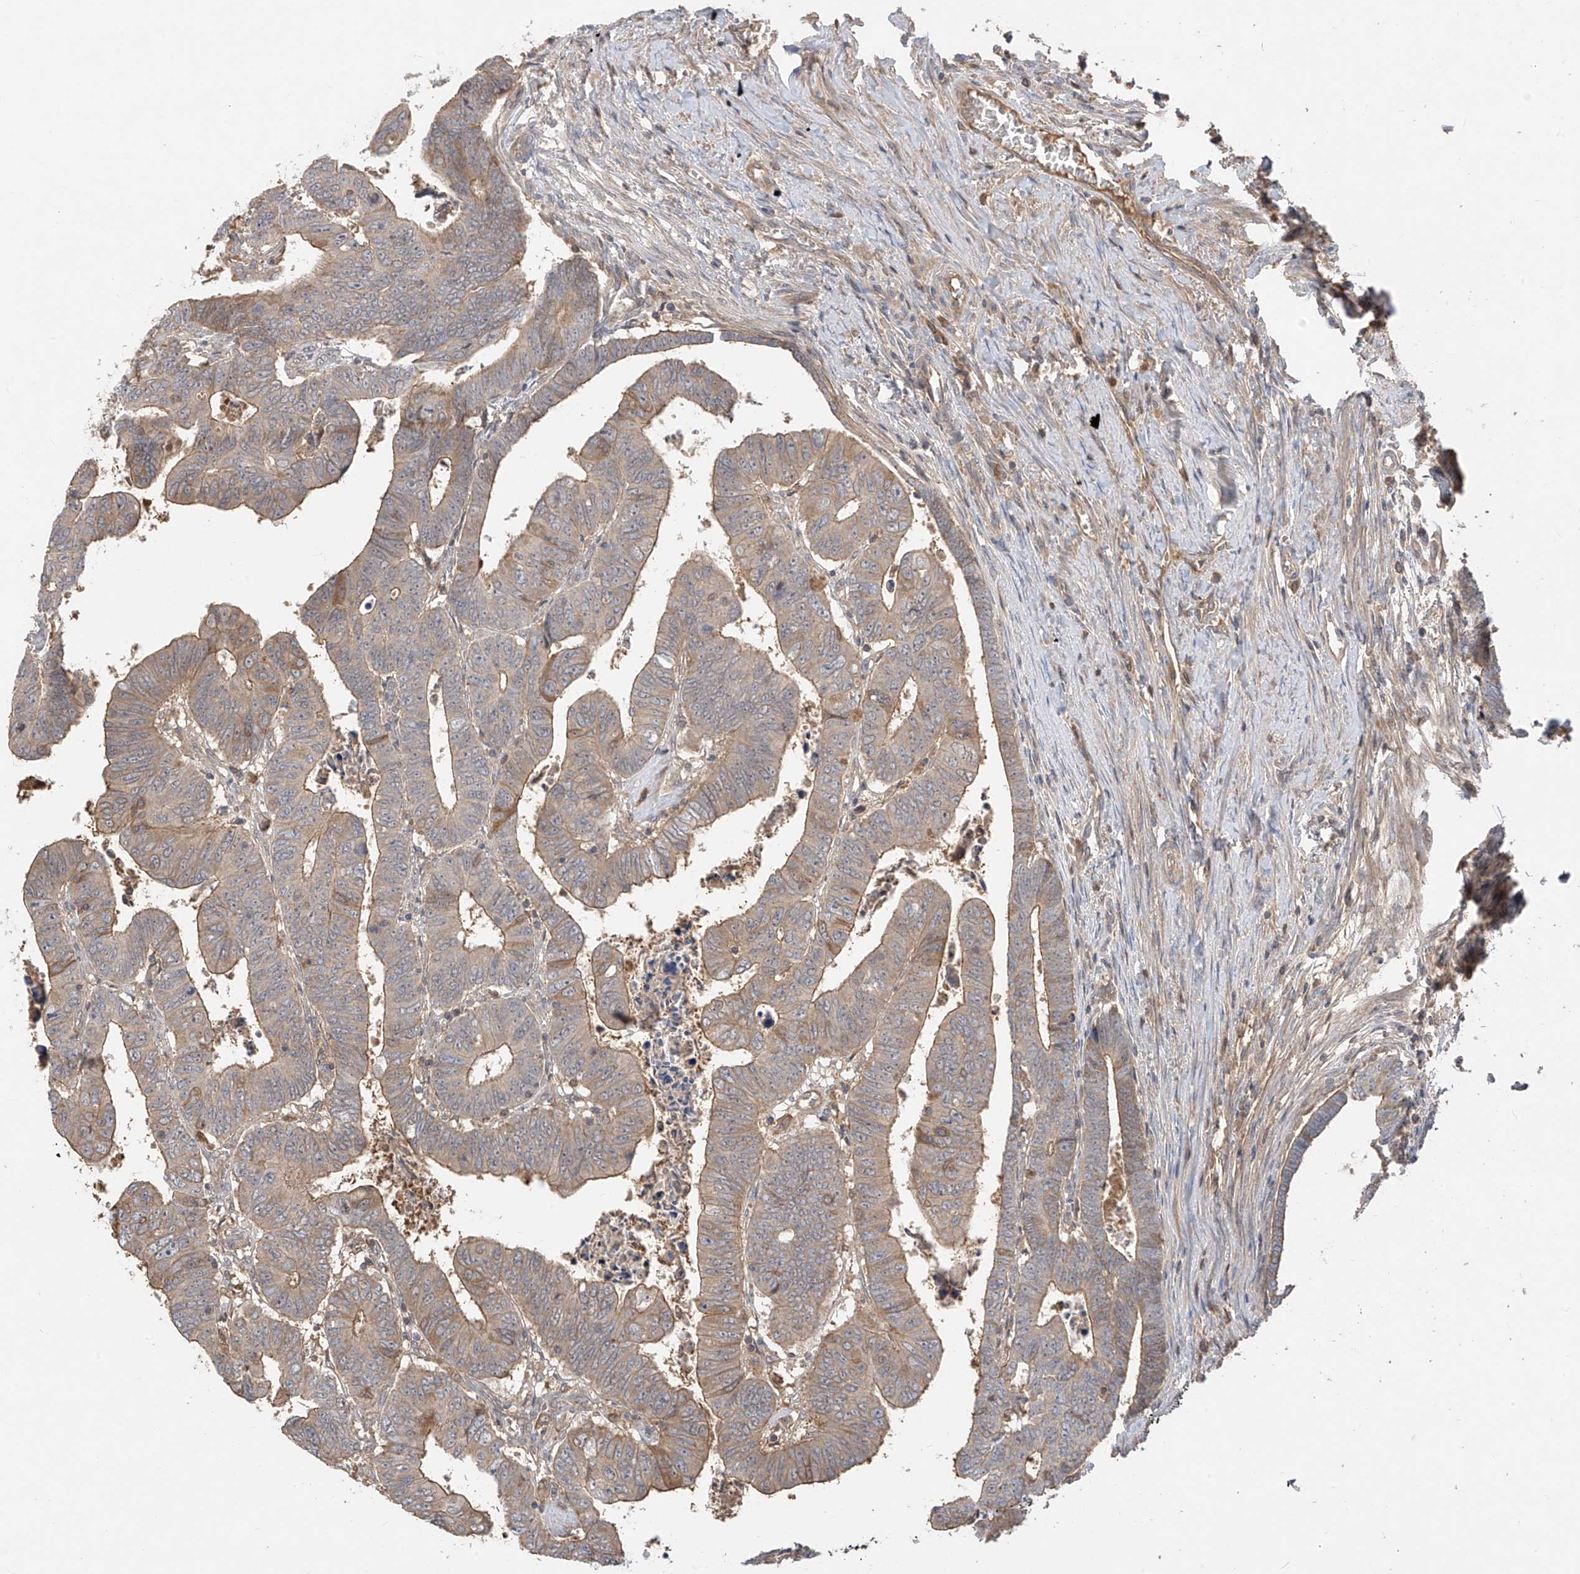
{"staining": {"intensity": "moderate", "quantity": "25%-75%", "location": "cytoplasmic/membranous"}, "tissue": "colorectal cancer", "cell_type": "Tumor cells", "image_type": "cancer", "snomed": [{"axis": "morphology", "description": "Normal tissue, NOS"}, {"axis": "morphology", "description": "Adenocarcinoma, NOS"}, {"axis": "topography", "description": "Rectum"}], "caption": "Human colorectal cancer stained for a protein (brown) demonstrates moderate cytoplasmic/membranous positive expression in approximately 25%-75% of tumor cells.", "gene": "CACNA2D4", "patient": {"sex": "female", "age": 65}}